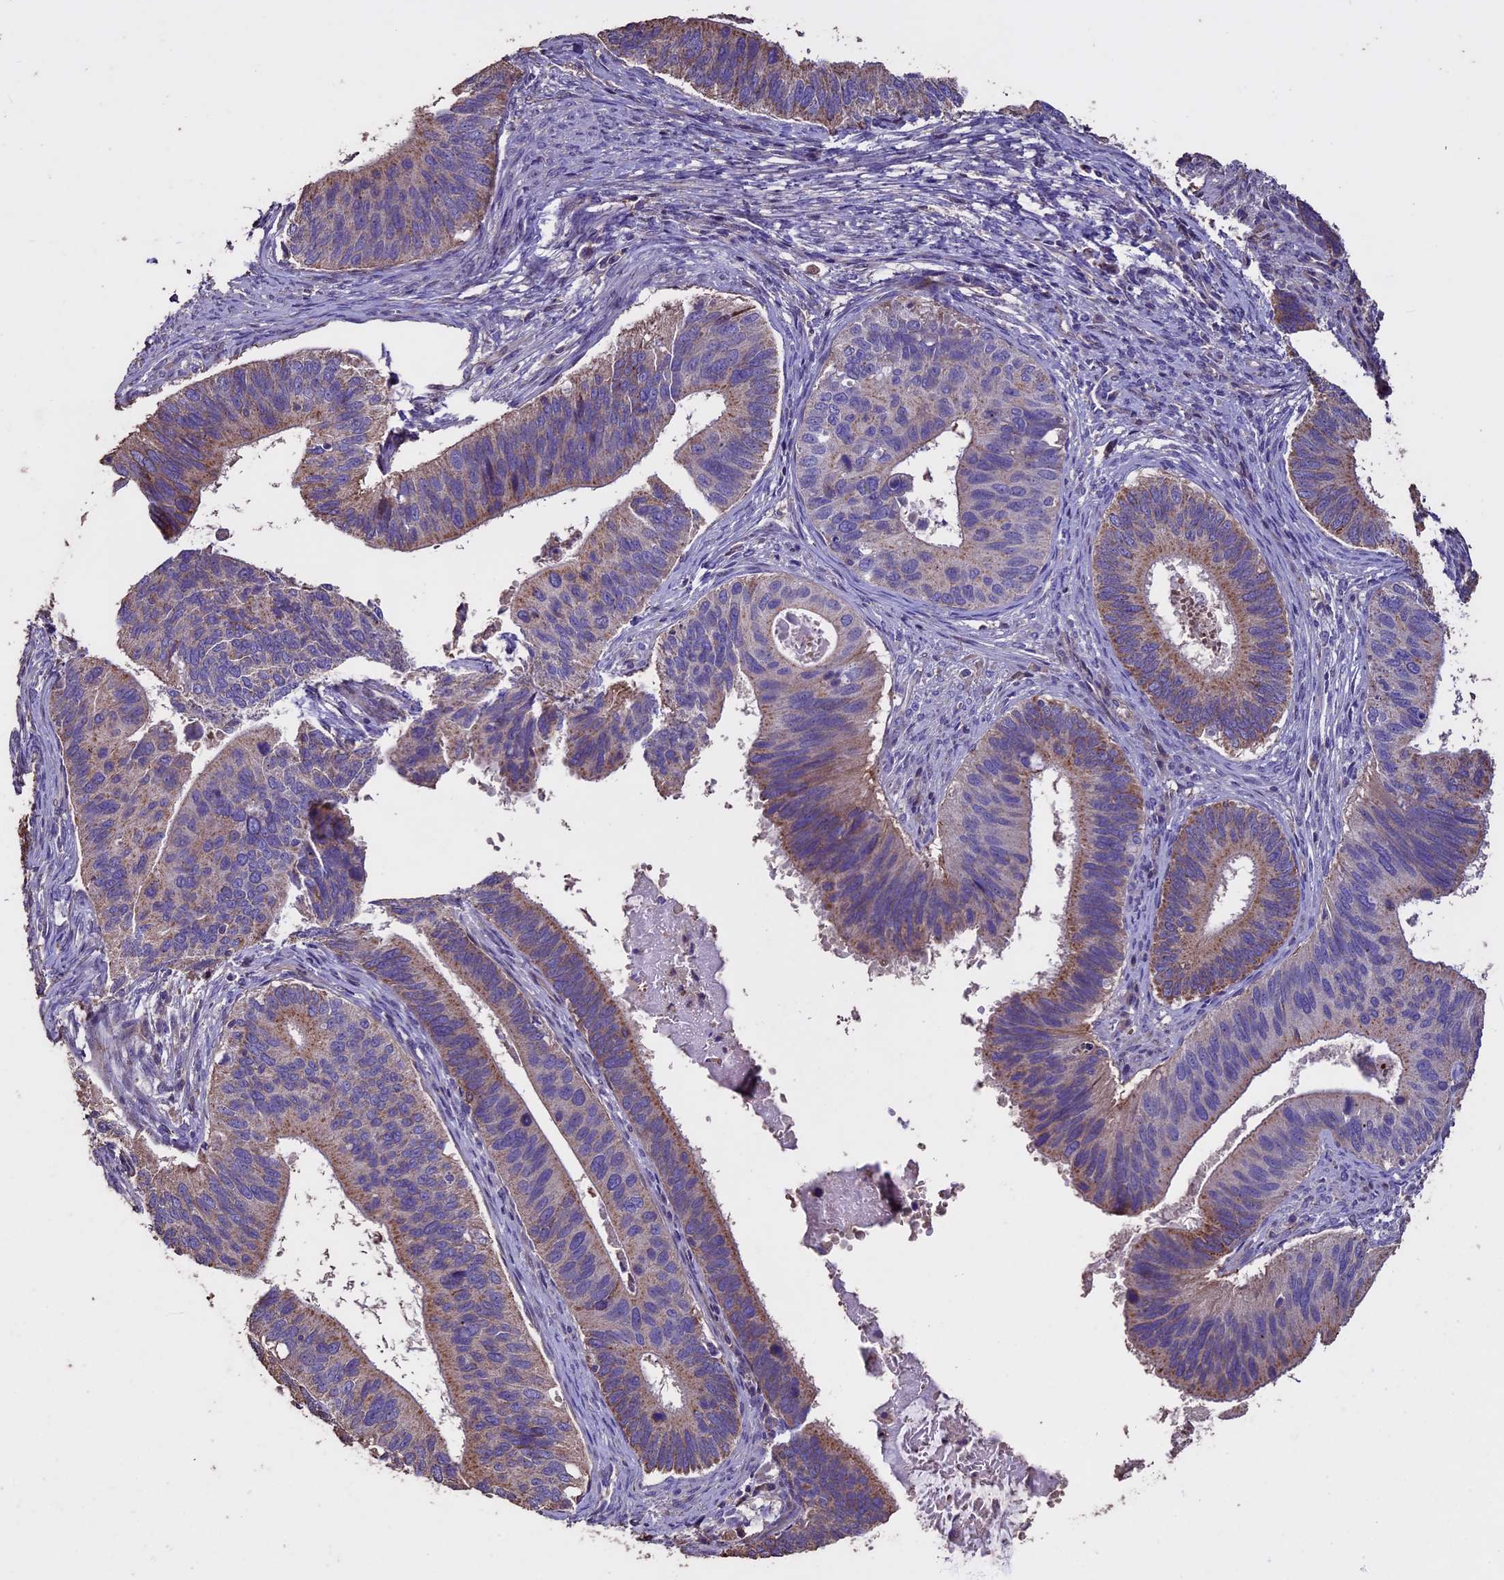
{"staining": {"intensity": "moderate", "quantity": ">75%", "location": "cytoplasmic/membranous"}, "tissue": "cervical cancer", "cell_type": "Tumor cells", "image_type": "cancer", "snomed": [{"axis": "morphology", "description": "Adenocarcinoma, NOS"}, {"axis": "topography", "description": "Cervix"}], "caption": "High-magnification brightfield microscopy of cervical cancer stained with DAB (brown) and counterstained with hematoxylin (blue). tumor cells exhibit moderate cytoplasmic/membranous positivity is present in about>75% of cells.", "gene": "USB1", "patient": {"sex": "female", "age": 42}}